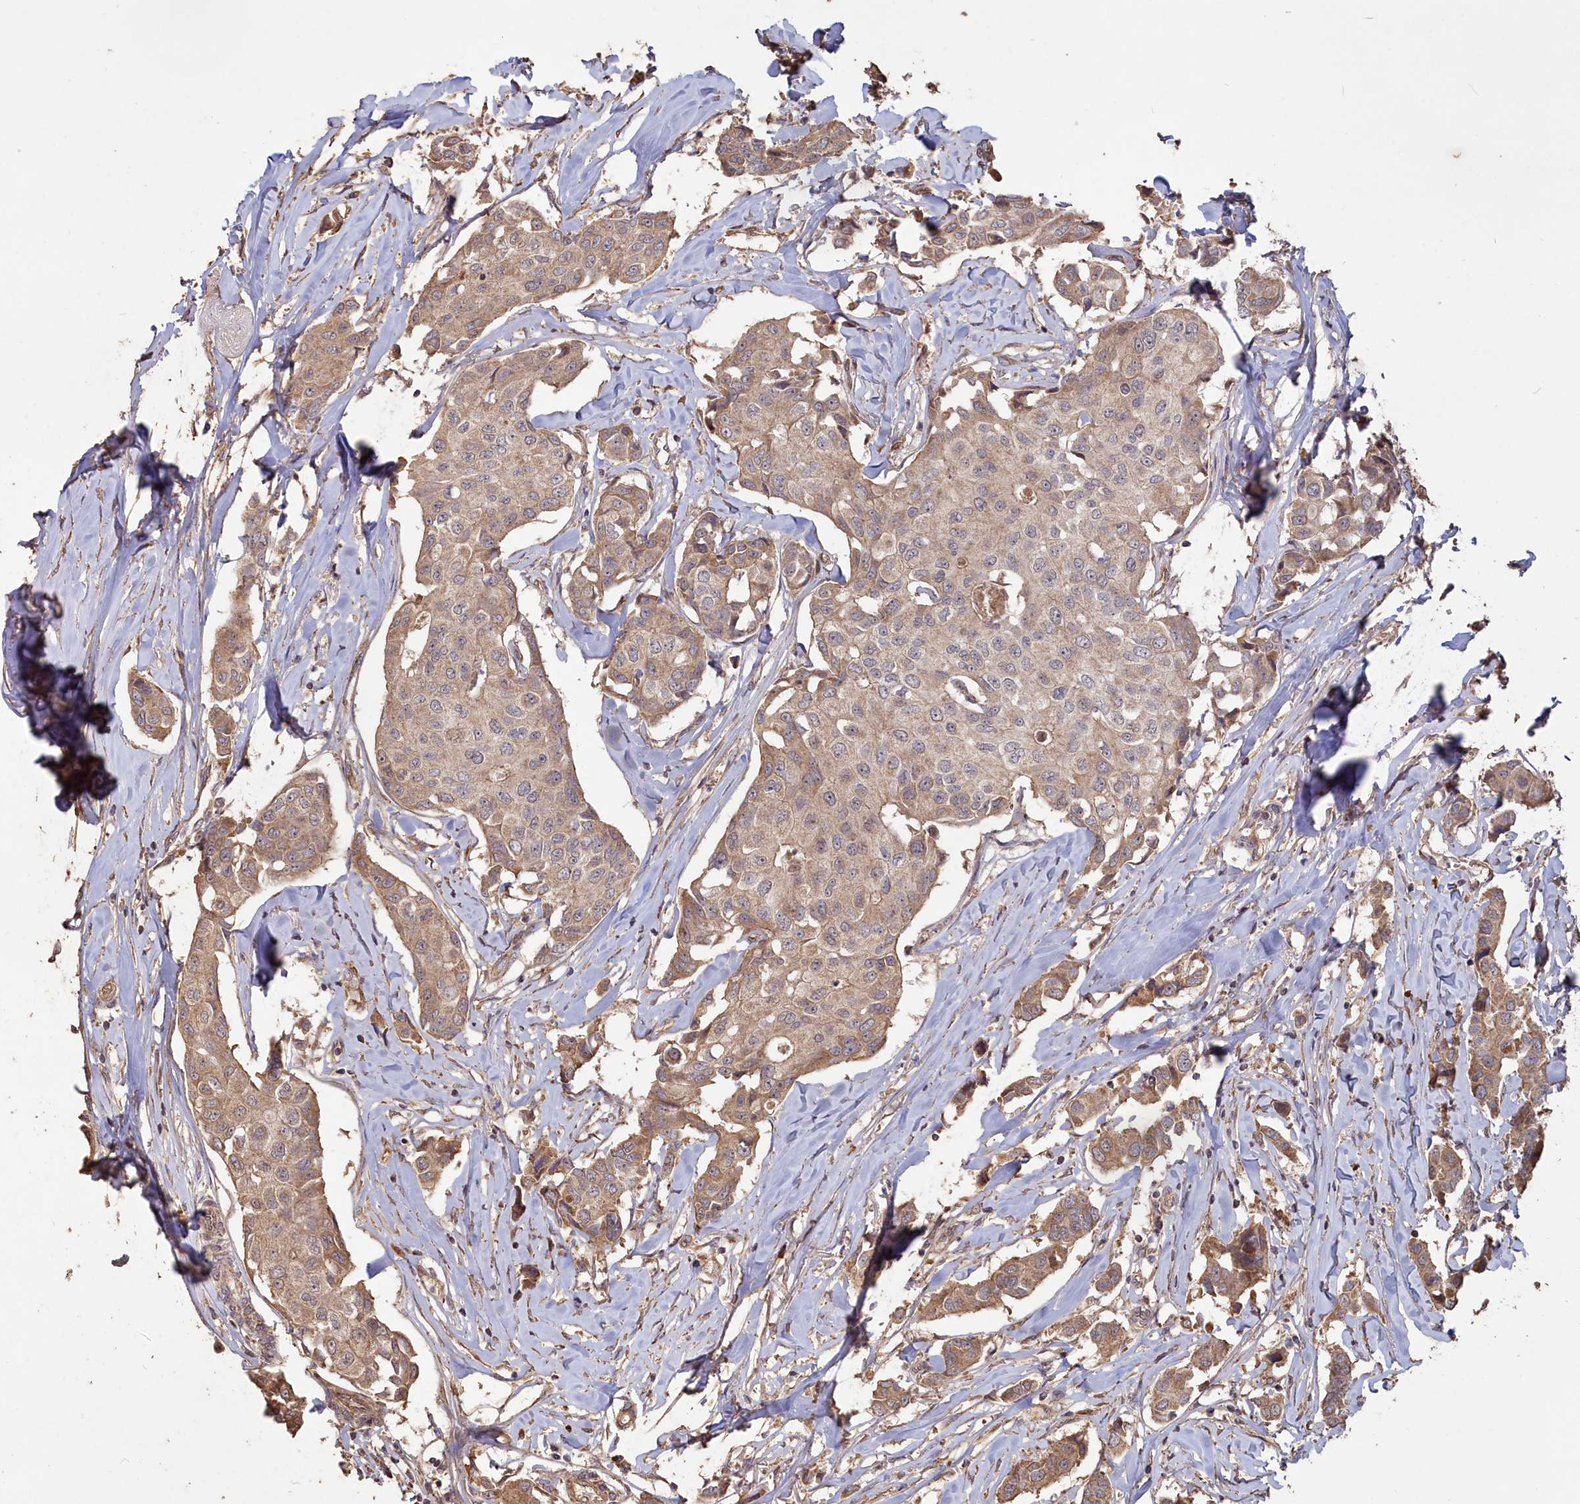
{"staining": {"intensity": "moderate", "quantity": "25%-75%", "location": "cytoplasmic/membranous"}, "tissue": "breast cancer", "cell_type": "Tumor cells", "image_type": "cancer", "snomed": [{"axis": "morphology", "description": "Duct carcinoma"}, {"axis": "topography", "description": "Breast"}], "caption": "Moderate cytoplasmic/membranous staining is identified in about 25%-75% of tumor cells in breast cancer (intraductal carcinoma).", "gene": "LAYN", "patient": {"sex": "female", "age": 80}}